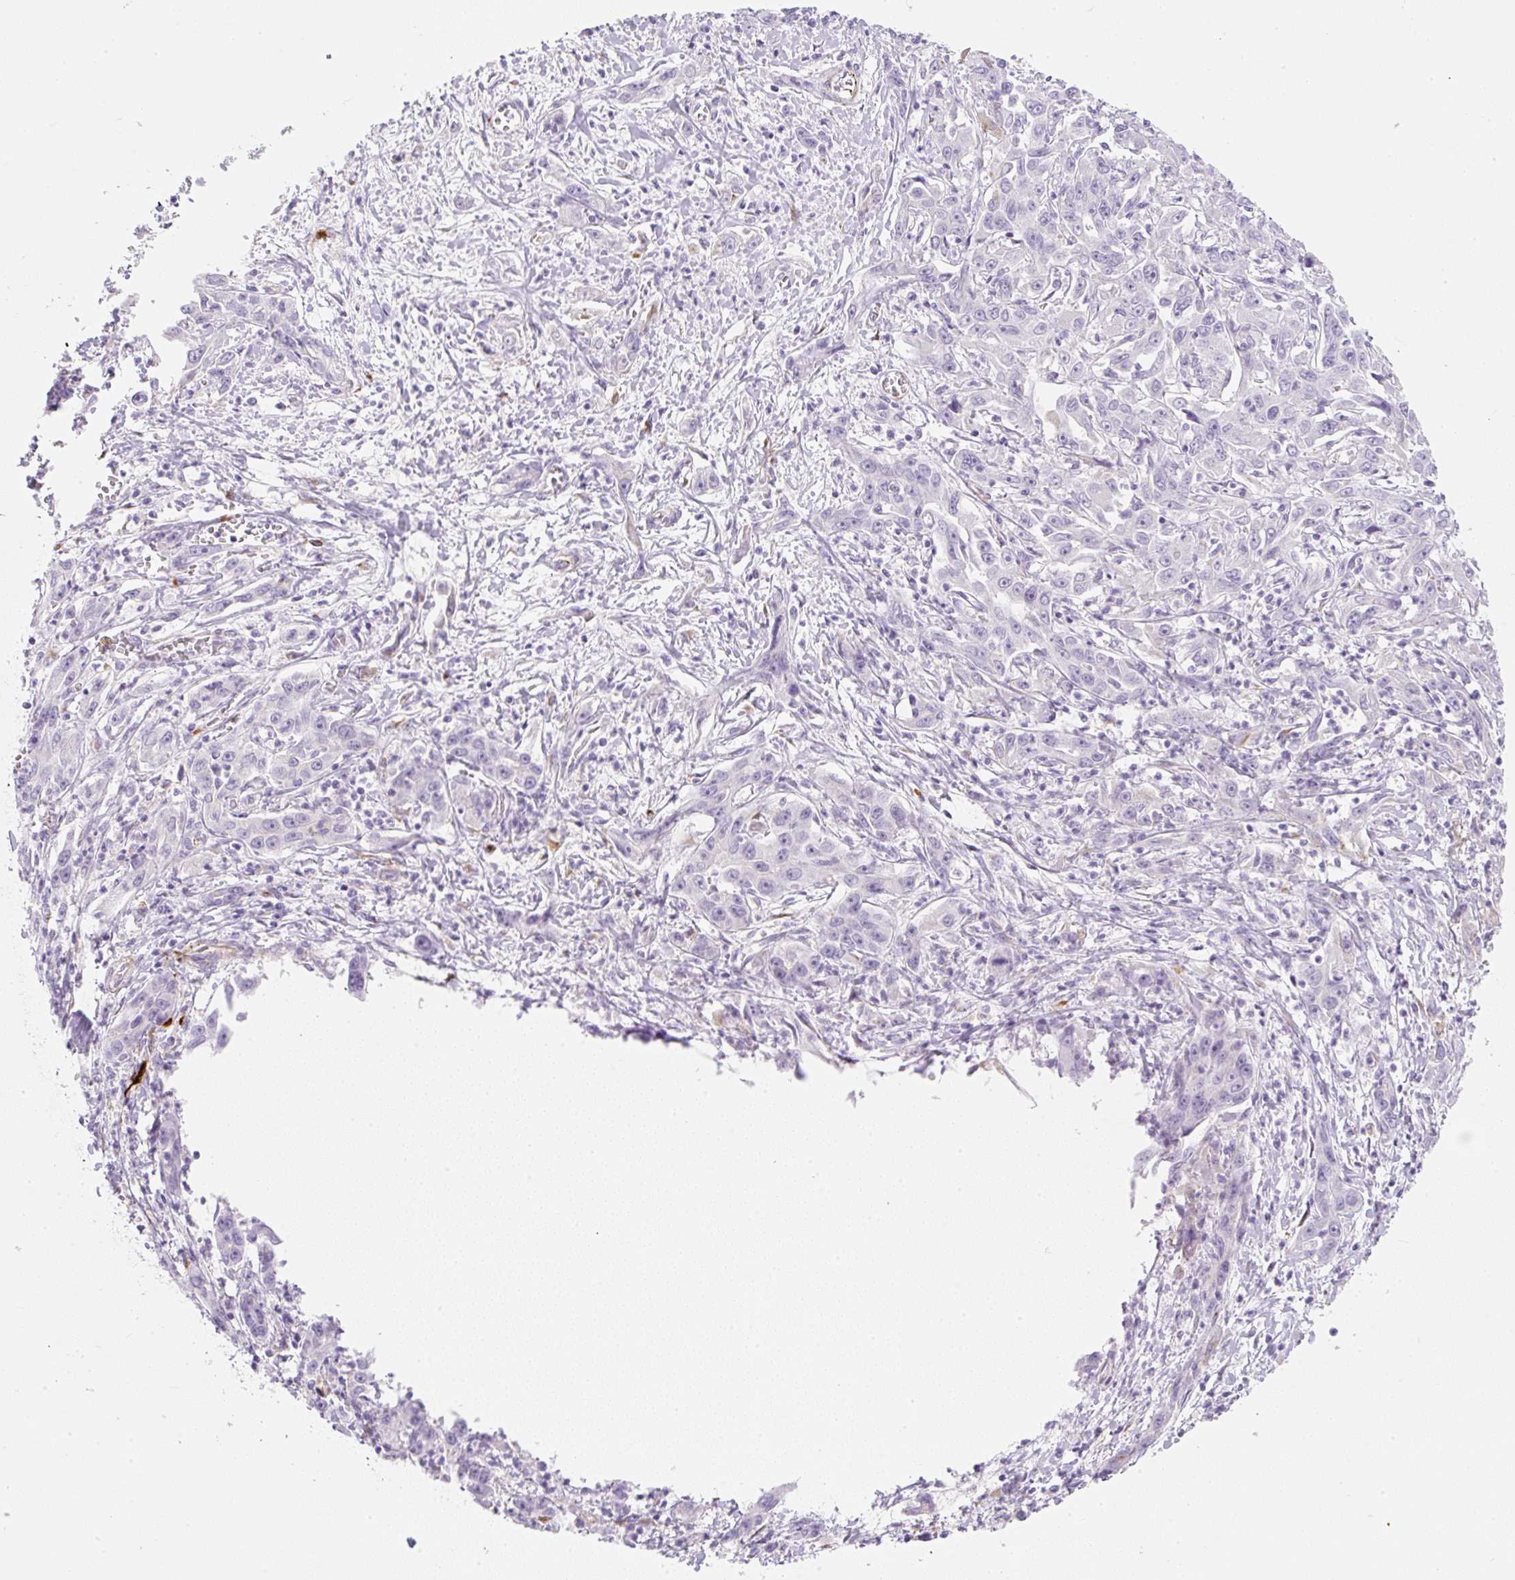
{"staining": {"intensity": "negative", "quantity": "none", "location": "none"}, "tissue": "liver cancer", "cell_type": "Tumor cells", "image_type": "cancer", "snomed": [{"axis": "morphology", "description": "Carcinoma, Hepatocellular, NOS"}, {"axis": "topography", "description": "Liver"}], "caption": "A micrograph of hepatocellular carcinoma (liver) stained for a protein reveals no brown staining in tumor cells.", "gene": "ZNF689", "patient": {"sex": "male", "age": 63}}